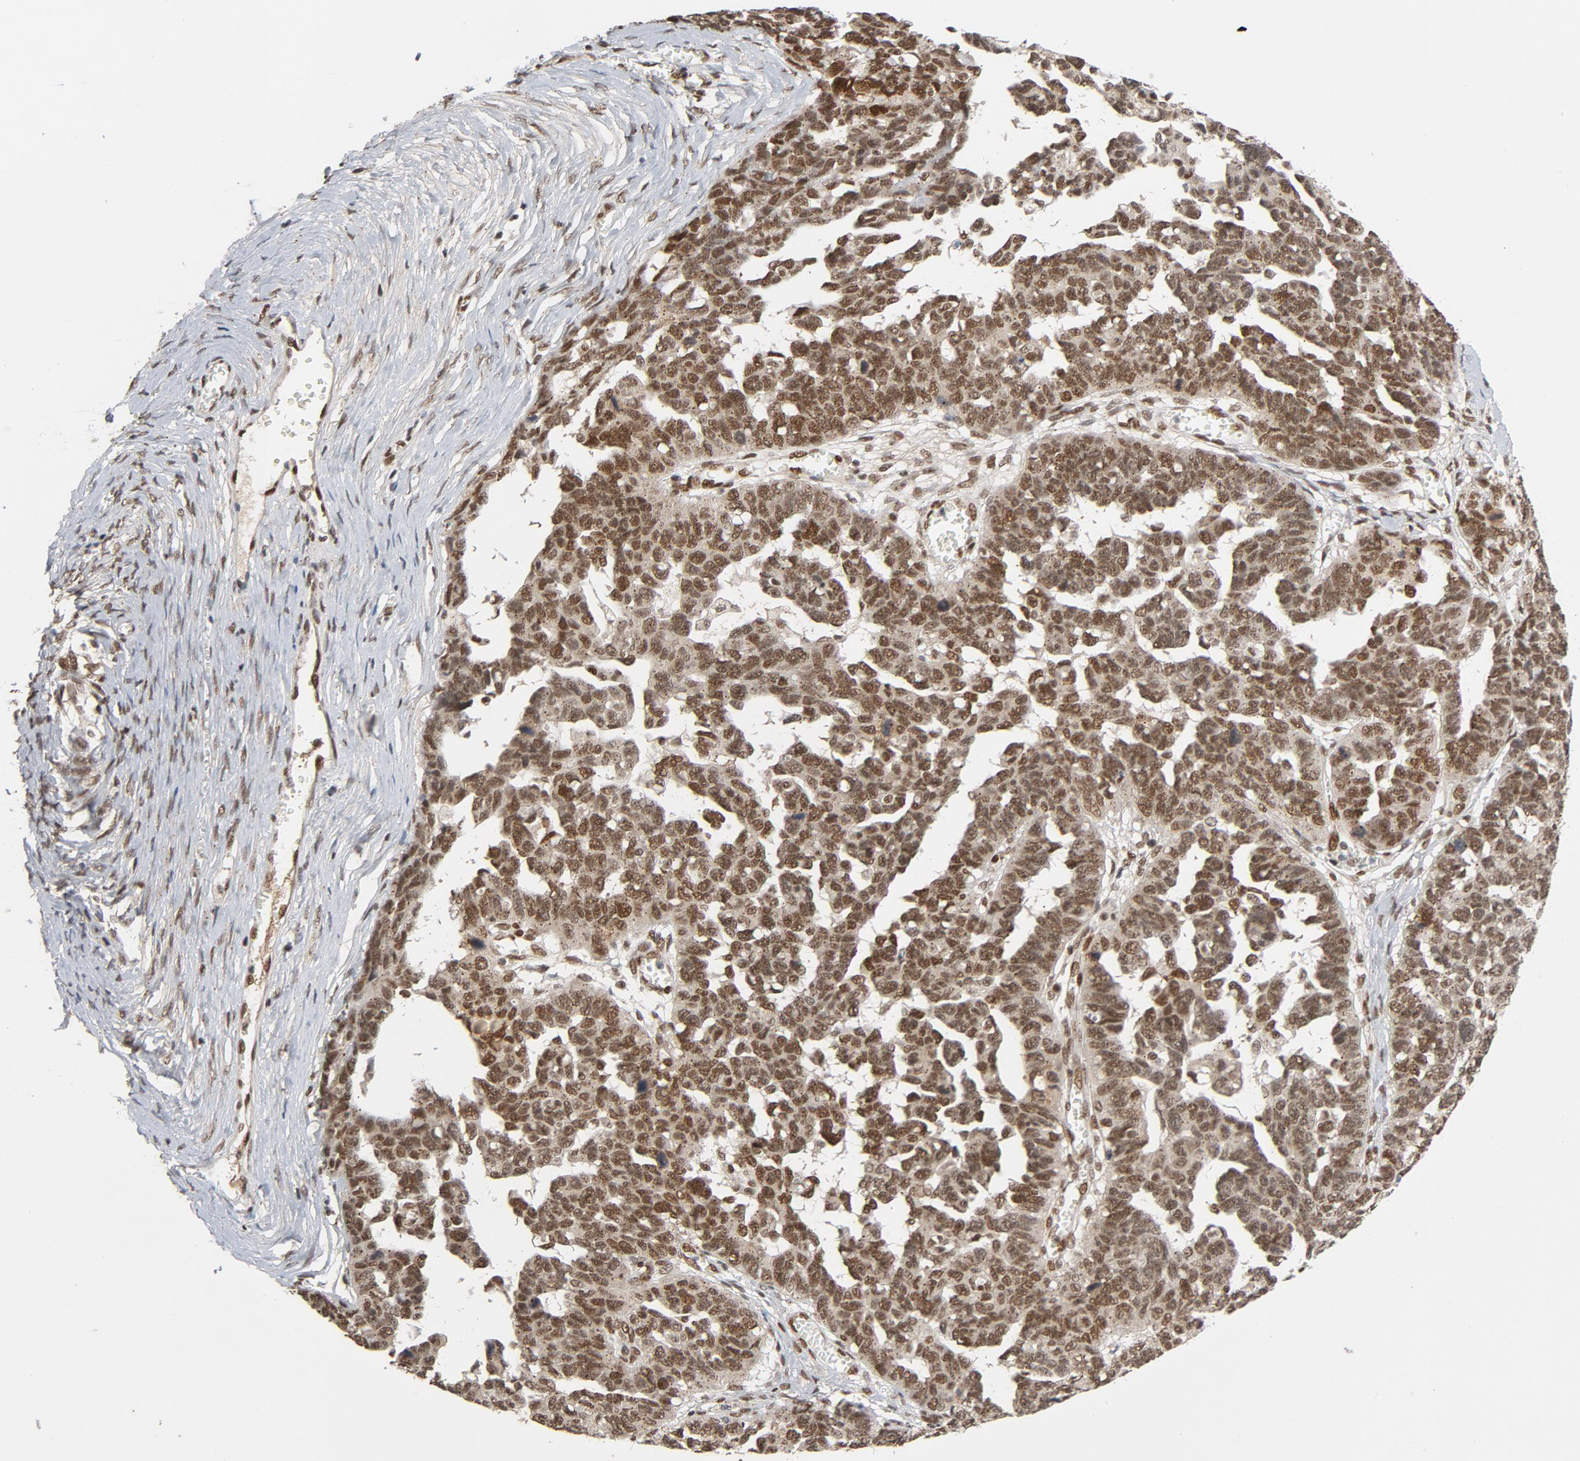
{"staining": {"intensity": "moderate", "quantity": ">75%", "location": "nuclear"}, "tissue": "ovarian cancer", "cell_type": "Tumor cells", "image_type": "cancer", "snomed": [{"axis": "morphology", "description": "Cystadenocarcinoma, serous, NOS"}, {"axis": "topography", "description": "Ovary"}], "caption": "A brown stain shows moderate nuclear positivity of a protein in ovarian cancer tumor cells.", "gene": "SMARCD1", "patient": {"sex": "female", "age": 69}}